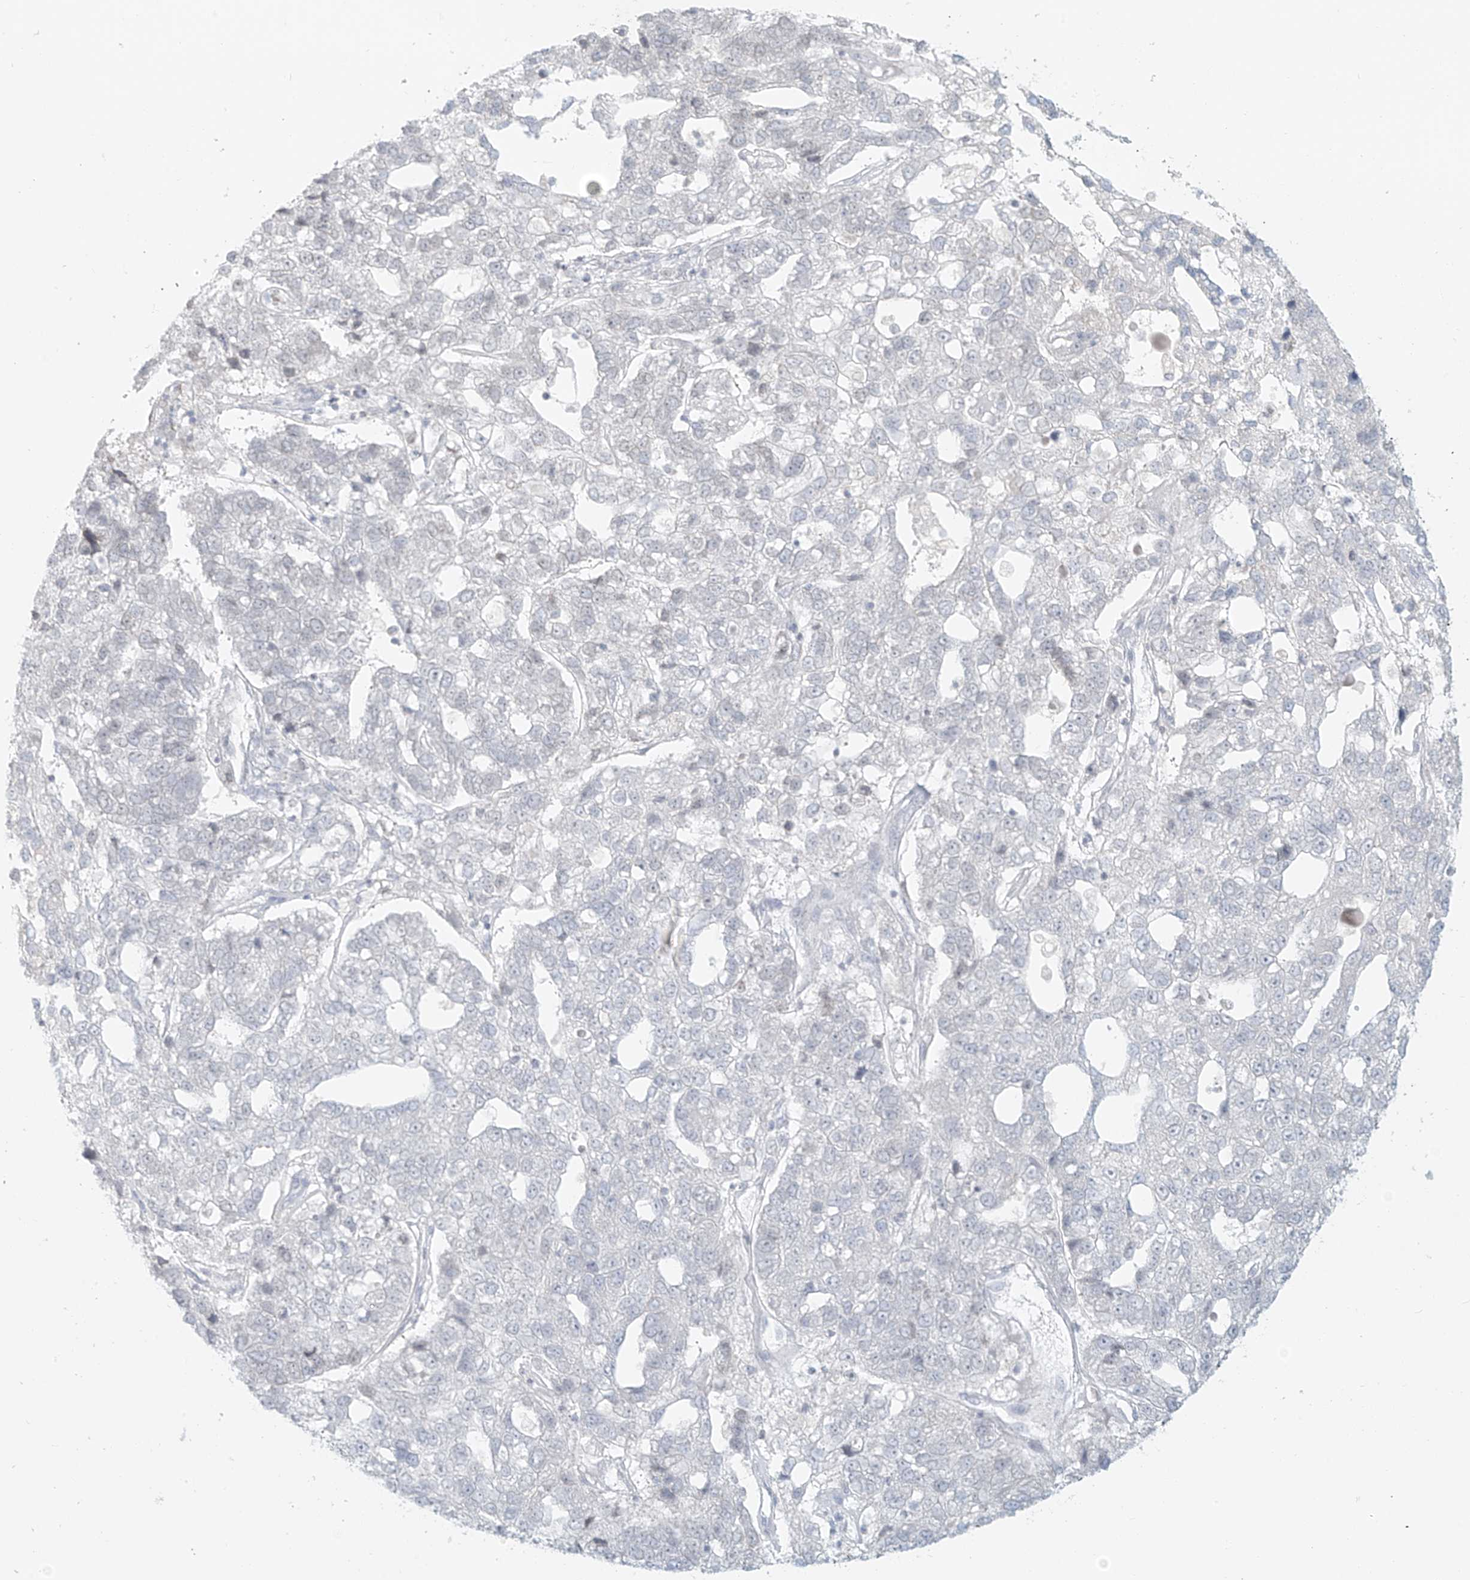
{"staining": {"intensity": "negative", "quantity": "none", "location": "none"}, "tissue": "pancreatic cancer", "cell_type": "Tumor cells", "image_type": "cancer", "snomed": [{"axis": "morphology", "description": "Adenocarcinoma, NOS"}, {"axis": "topography", "description": "Pancreas"}], "caption": "A photomicrograph of pancreatic adenocarcinoma stained for a protein exhibits no brown staining in tumor cells.", "gene": "OSBPL7", "patient": {"sex": "female", "age": 61}}